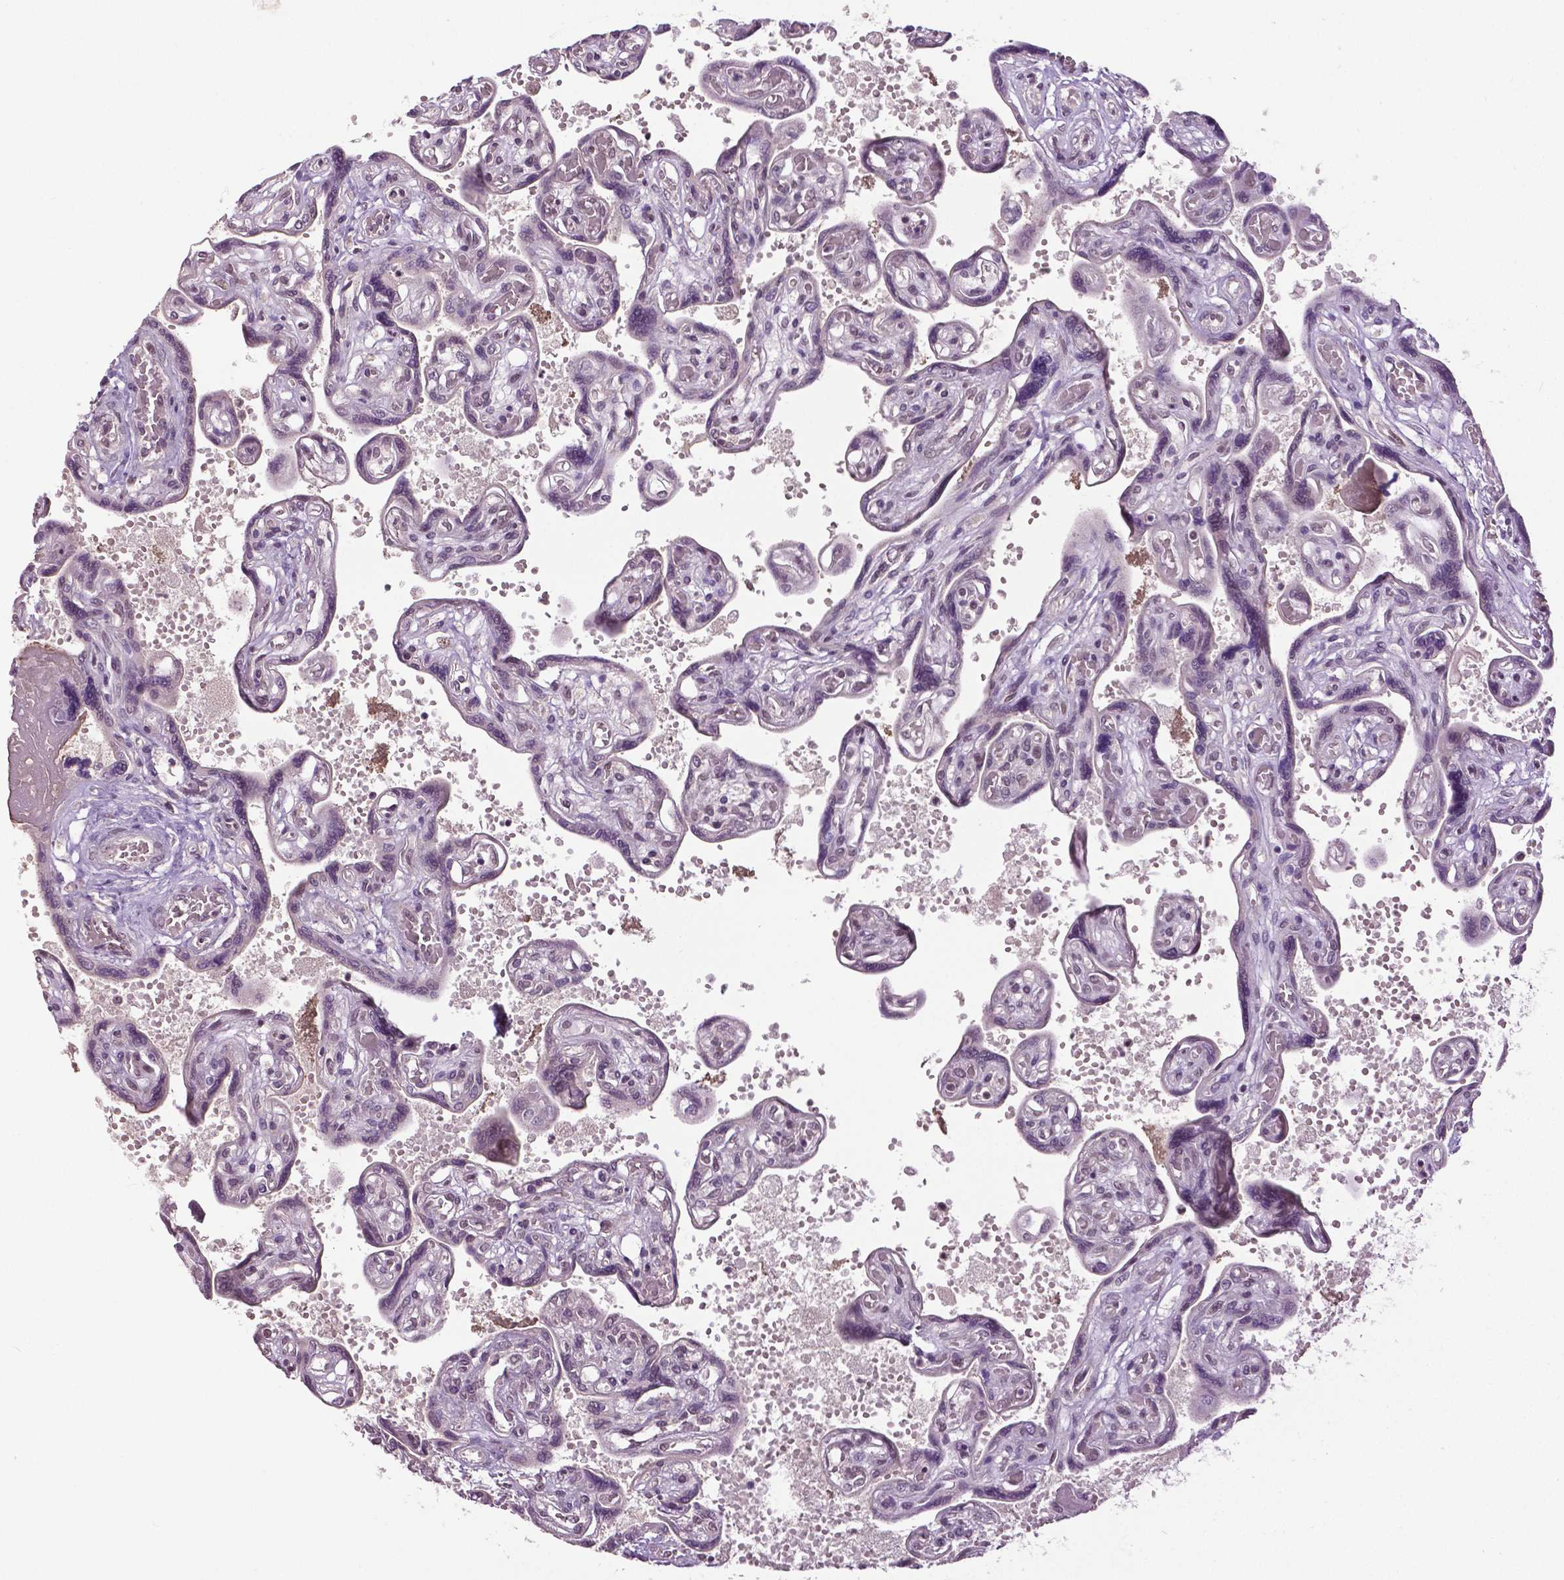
{"staining": {"intensity": "moderate", "quantity": ">75%", "location": "nuclear"}, "tissue": "placenta", "cell_type": "Decidual cells", "image_type": "normal", "snomed": [{"axis": "morphology", "description": "Normal tissue, NOS"}, {"axis": "topography", "description": "Placenta"}], "caption": "An image of human placenta stained for a protein demonstrates moderate nuclear brown staining in decidual cells. The staining was performed using DAB to visualize the protein expression in brown, while the nuclei were stained in blue with hematoxylin (Magnification: 20x).", "gene": "DLX5", "patient": {"sex": "female", "age": 32}}